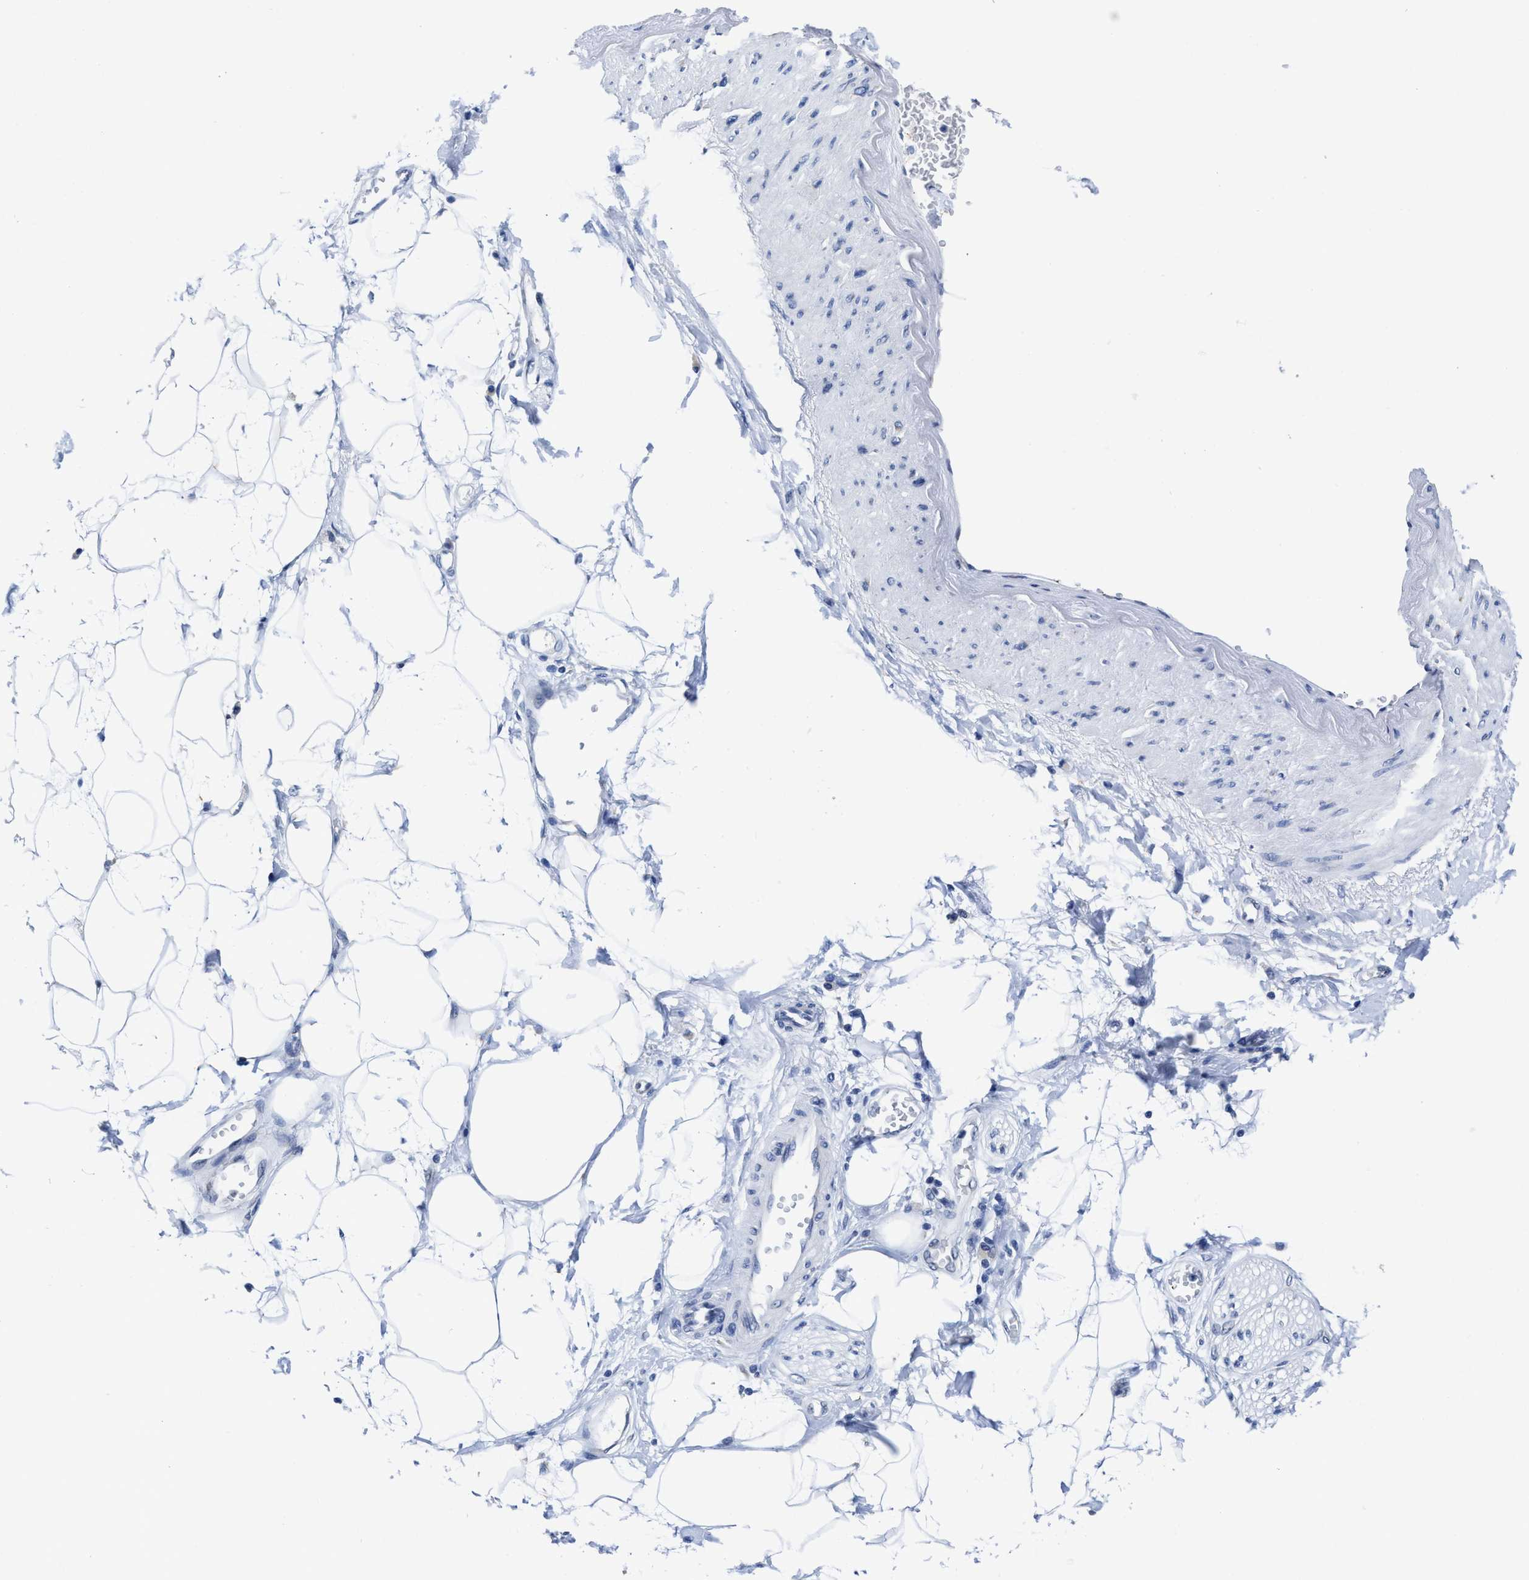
{"staining": {"intensity": "negative", "quantity": "none", "location": "none"}, "tissue": "adipose tissue", "cell_type": "Adipocytes", "image_type": "normal", "snomed": [{"axis": "morphology", "description": "Normal tissue, NOS"}, {"axis": "morphology", "description": "Adenocarcinoma, NOS"}, {"axis": "topography", "description": "Duodenum"}, {"axis": "topography", "description": "Peripheral nerve tissue"}], "caption": "Immunohistochemistry histopathology image of benign adipose tissue: human adipose tissue stained with DAB (3,3'-diaminobenzidine) exhibits no significant protein staining in adipocytes.", "gene": "HOOK1", "patient": {"sex": "female", "age": 60}}